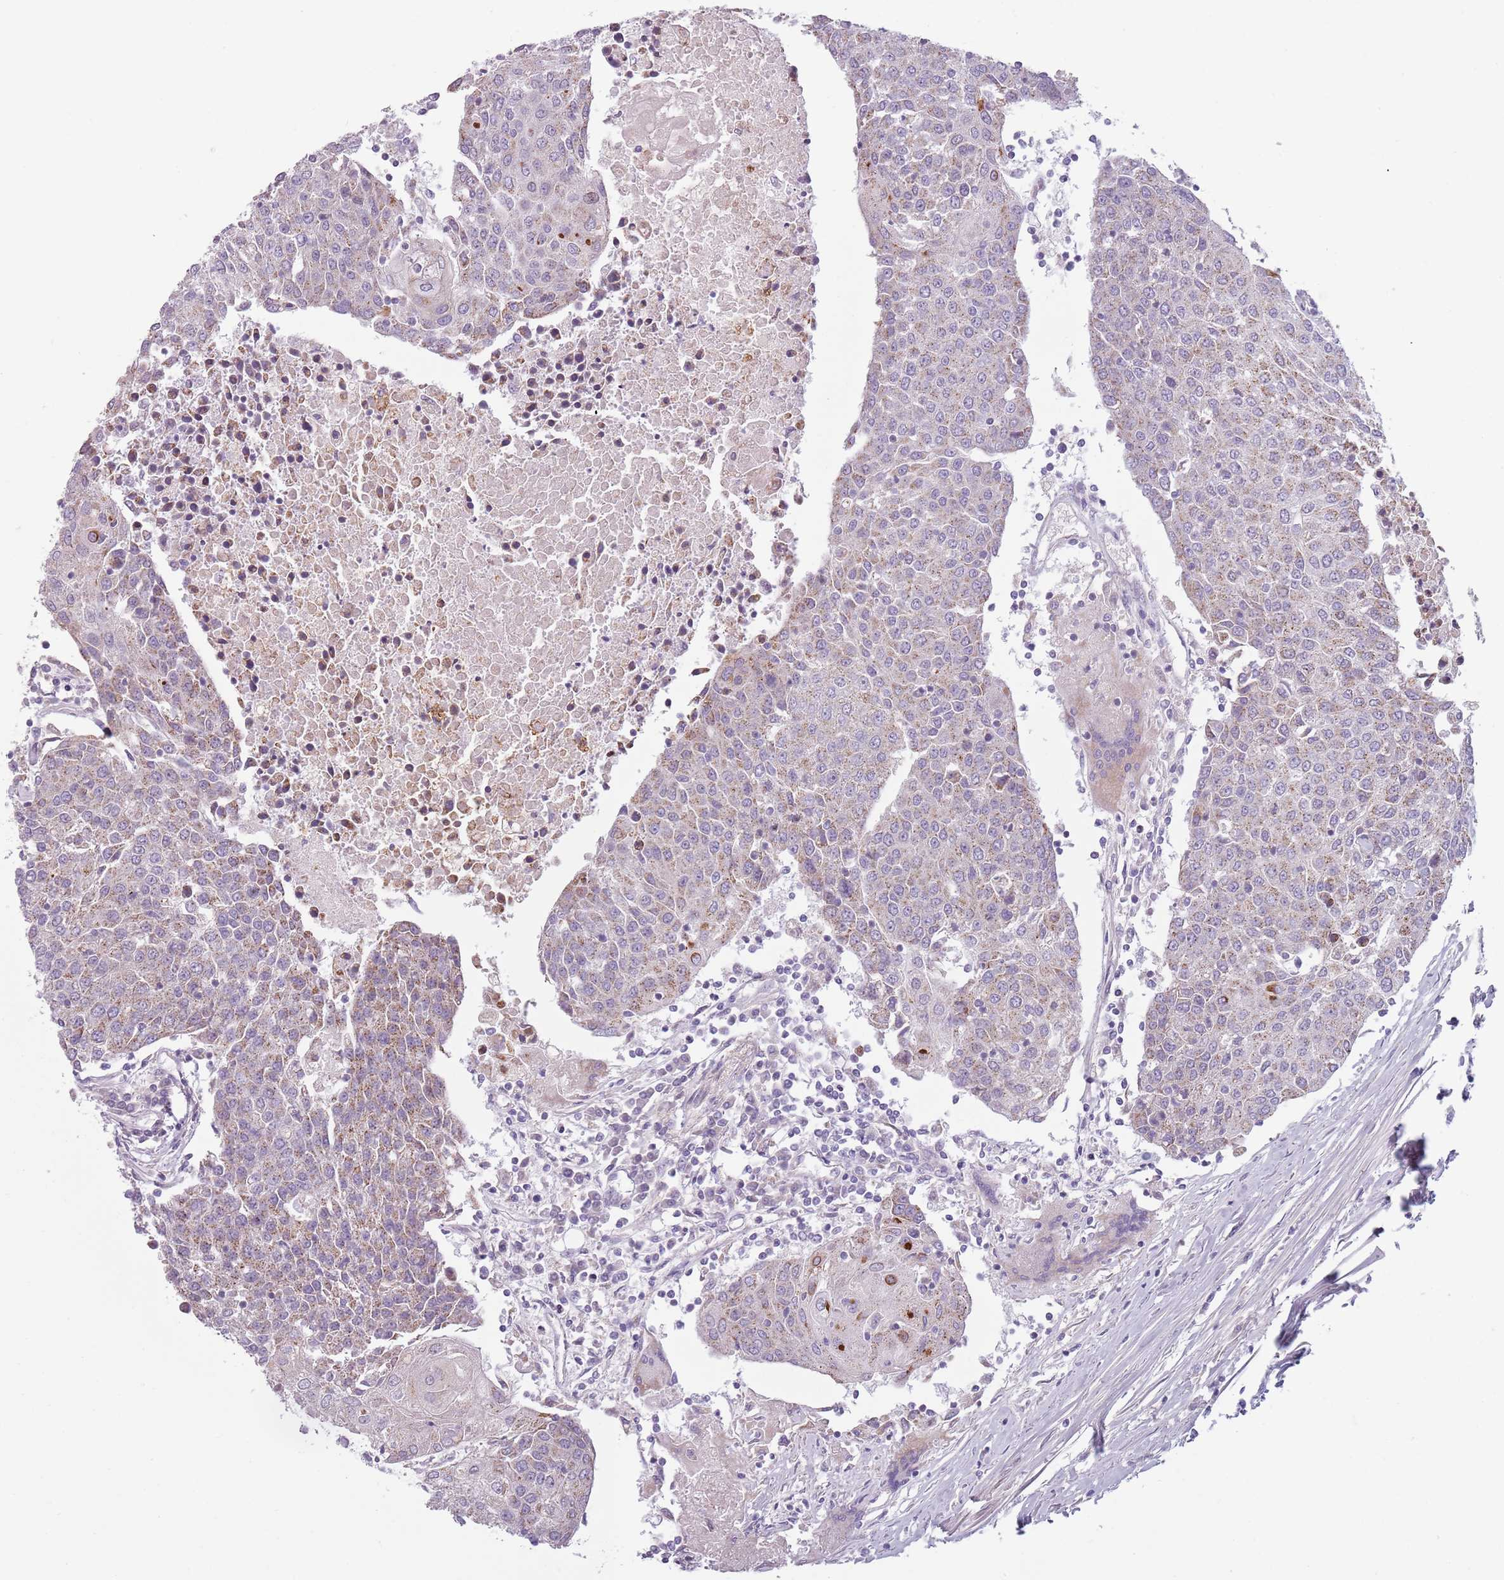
{"staining": {"intensity": "moderate", "quantity": "25%-75%", "location": "cytoplasmic/membranous"}, "tissue": "urothelial cancer", "cell_type": "Tumor cells", "image_type": "cancer", "snomed": [{"axis": "morphology", "description": "Urothelial carcinoma, High grade"}, {"axis": "topography", "description": "Urinary bladder"}], "caption": "This histopathology image shows immunohistochemistry staining of high-grade urothelial carcinoma, with medium moderate cytoplasmic/membranous staining in about 25%-75% of tumor cells.", "gene": "MEGF8", "patient": {"sex": "female", "age": 85}}